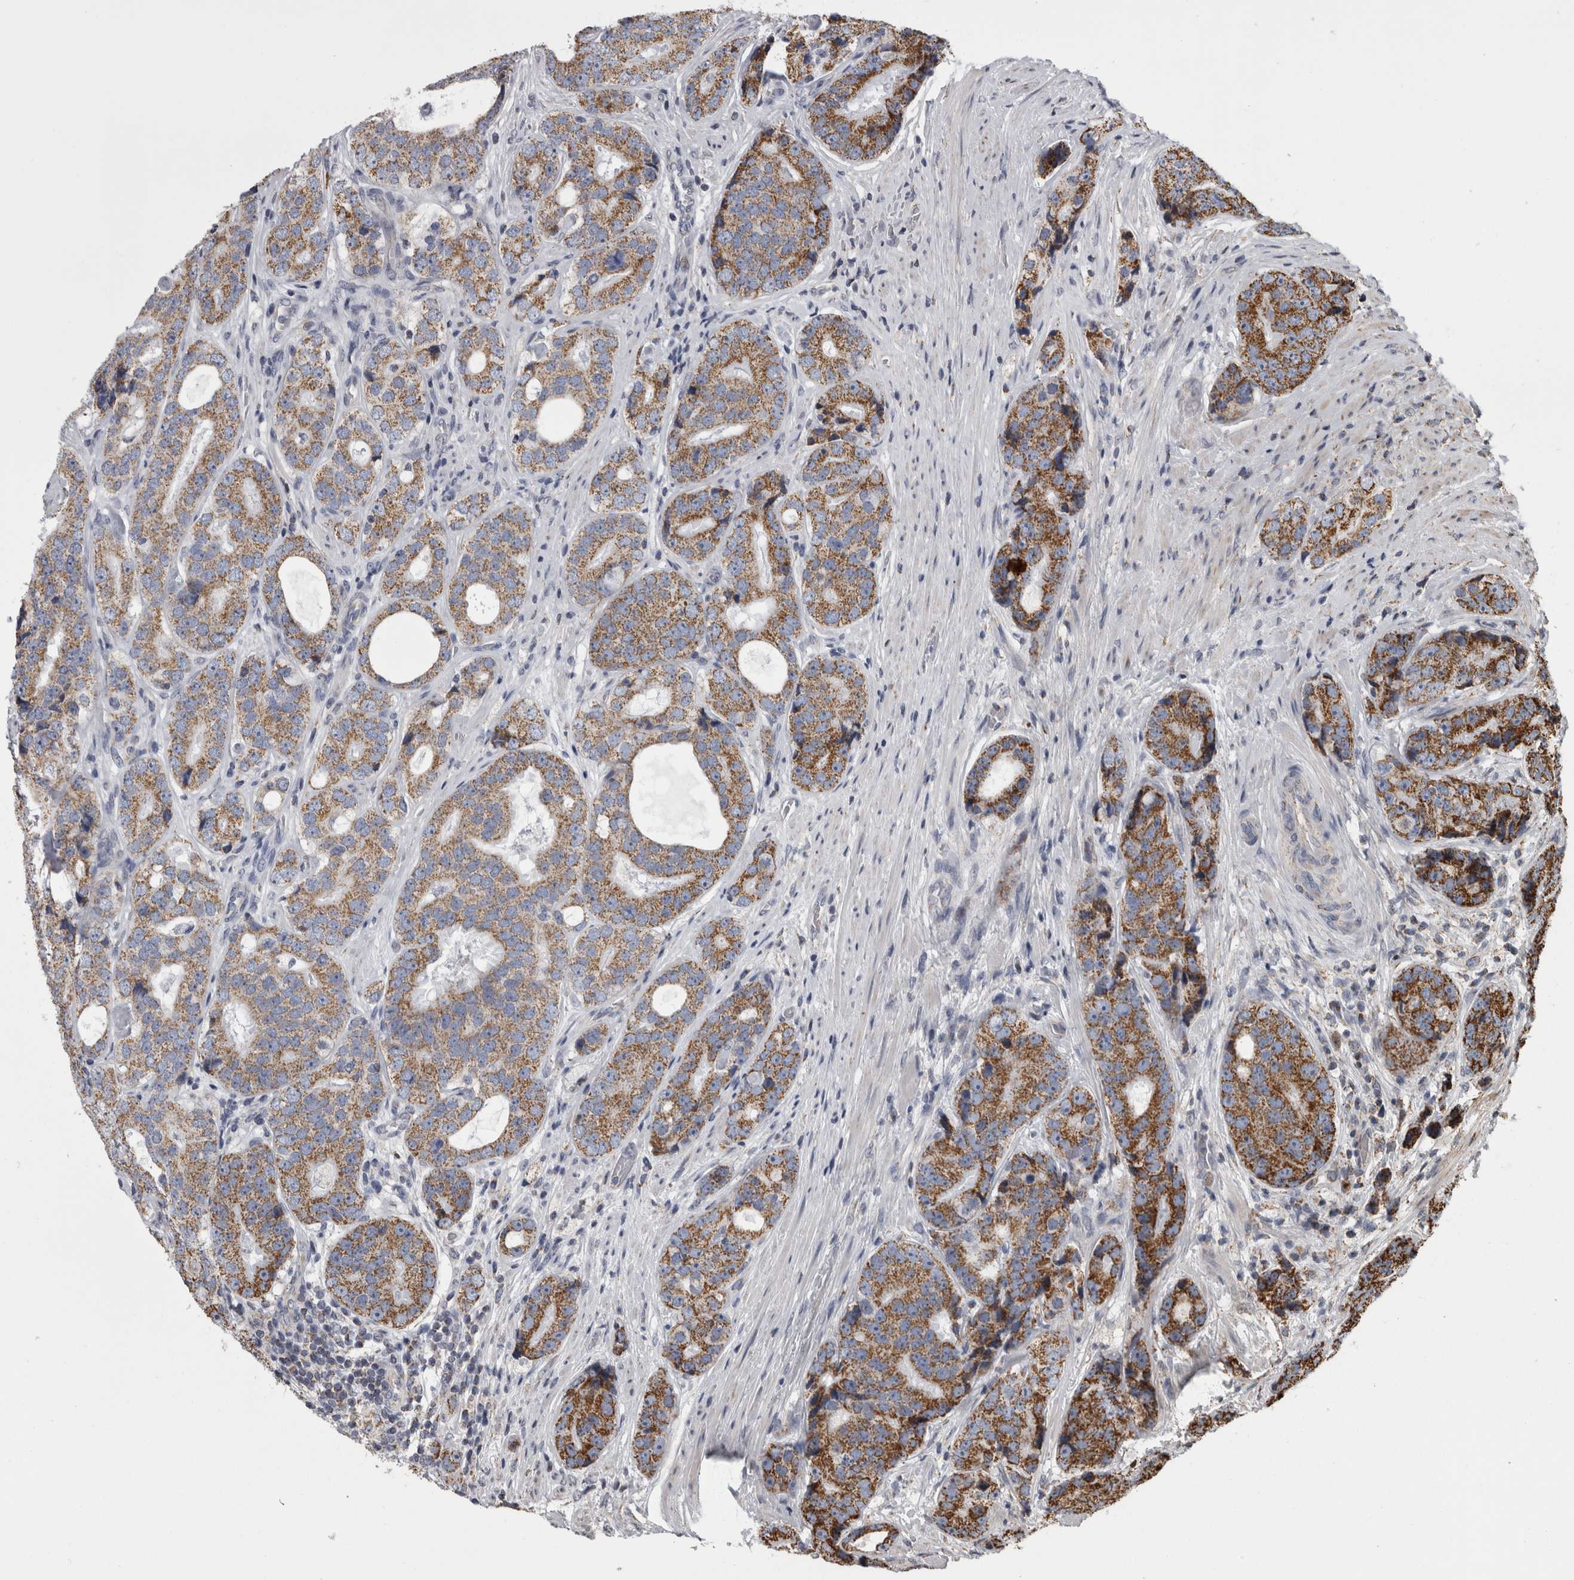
{"staining": {"intensity": "moderate", "quantity": ">75%", "location": "cytoplasmic/membranous"}, "tissue": "prostate cancer", "cell_type": "Tumor cells", "image_type": "cancer", "snomed": [{"axis": "morphology", "description": "Adenocarcinoma, High grade"}, {"axis": "topography", "description": "Prostate"}], "caption": "Immunohistochemical staining of prostate high-grade adenocarcinoma demonstrates moderate cytoplasmic/membranous protein positivity in approximately >75% of tumor cells.", "gene": "MDH2", "patient": {"sex": "male", "age": 56}}